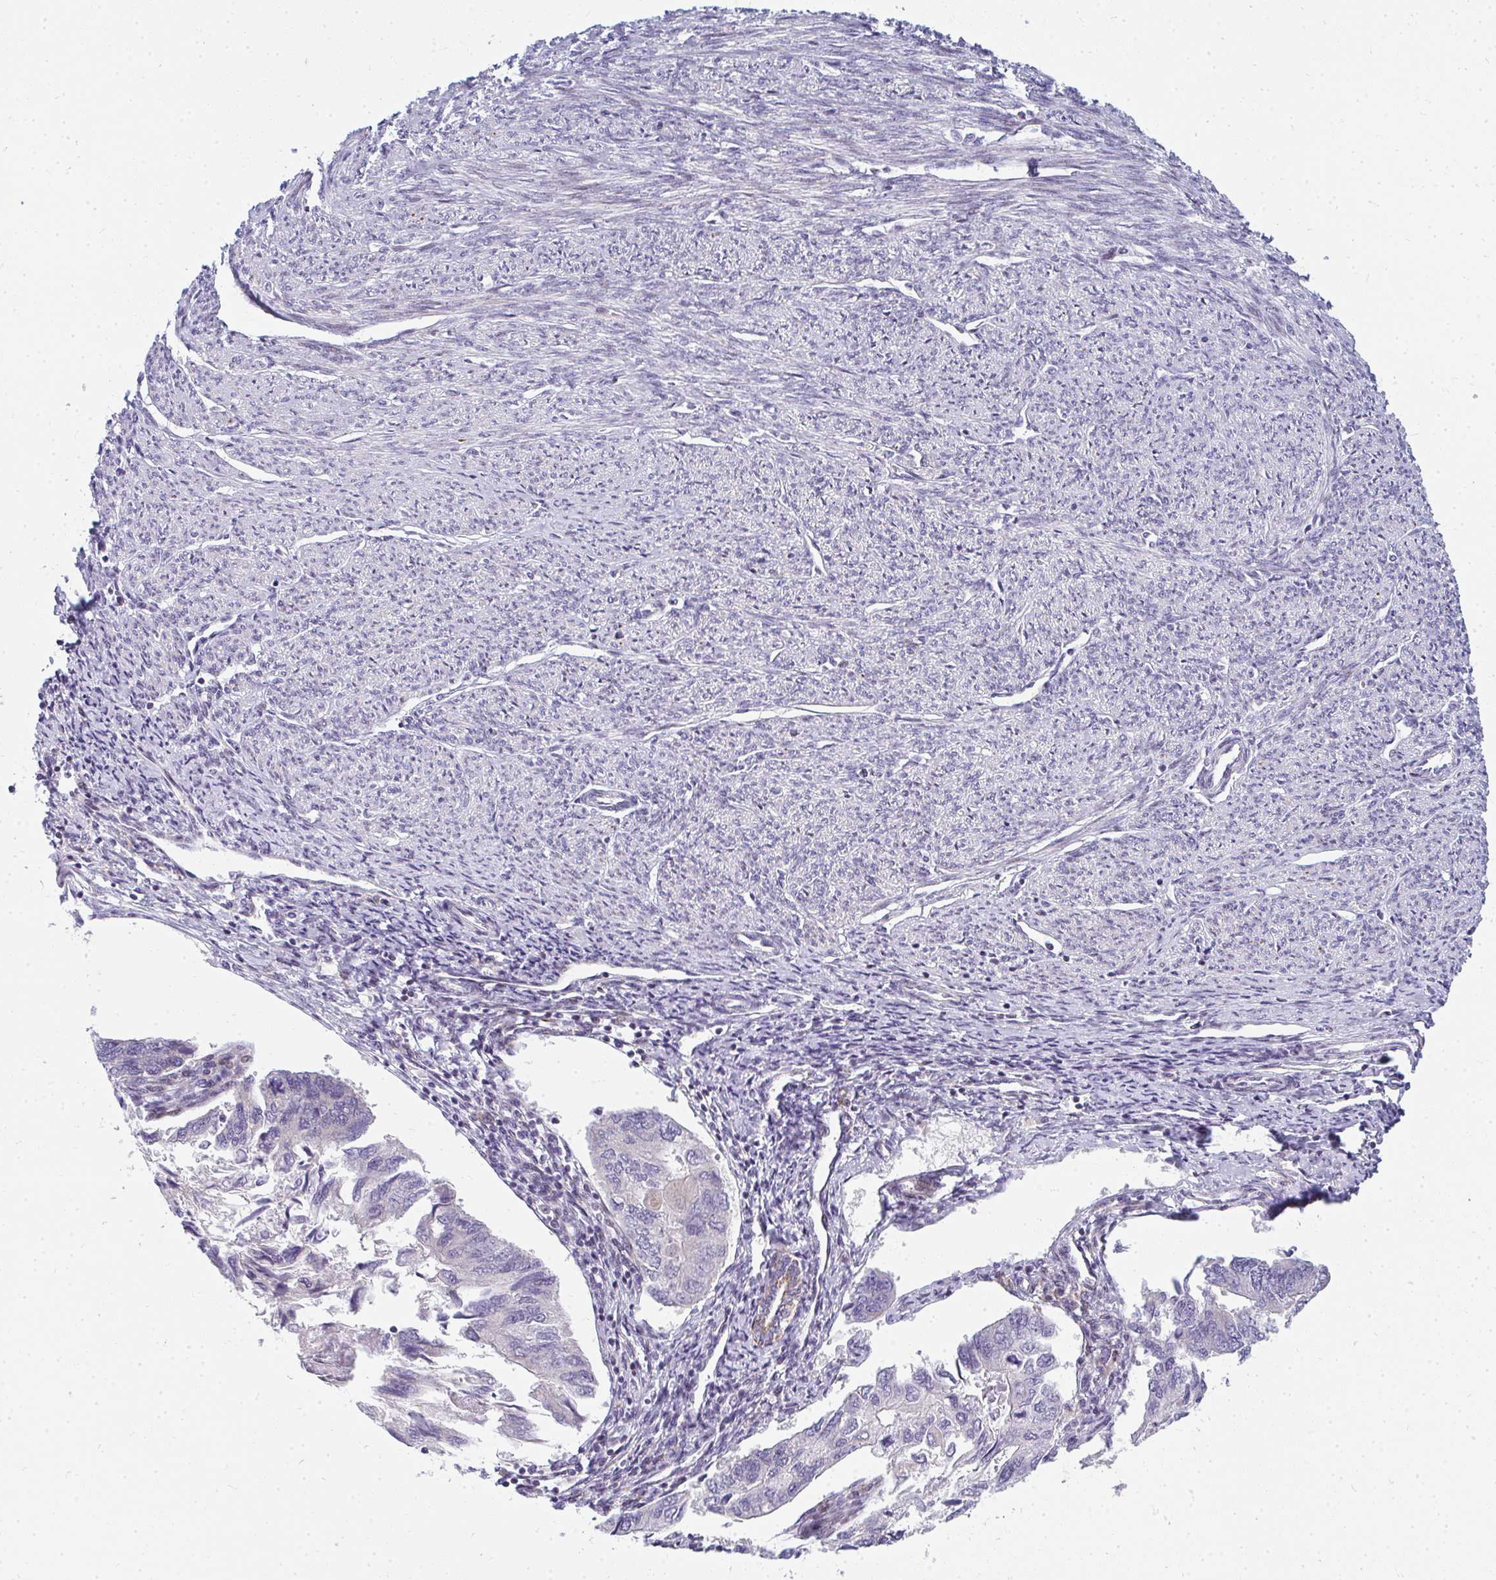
{"staining": {"intensity": "negative", "quantity": "none", "location": "none"}, "tissue": "endometrial cancer", "cell_type": "Tumor cells", "image_type": "cancer", "snomed": [{"axis": "morphology", "description": "Carcinoma, NOS"}, {"axis": "topography", "description": "Uterus"}], "caption": "DAB (3,3'-diaminobenzidine) immunohistochemical staining of endometrial cancer (carcinoma) displays no significant expression in tumor cells.", "gene": "PLA2G5", "patient": {"sex": "female", "age": 76}}